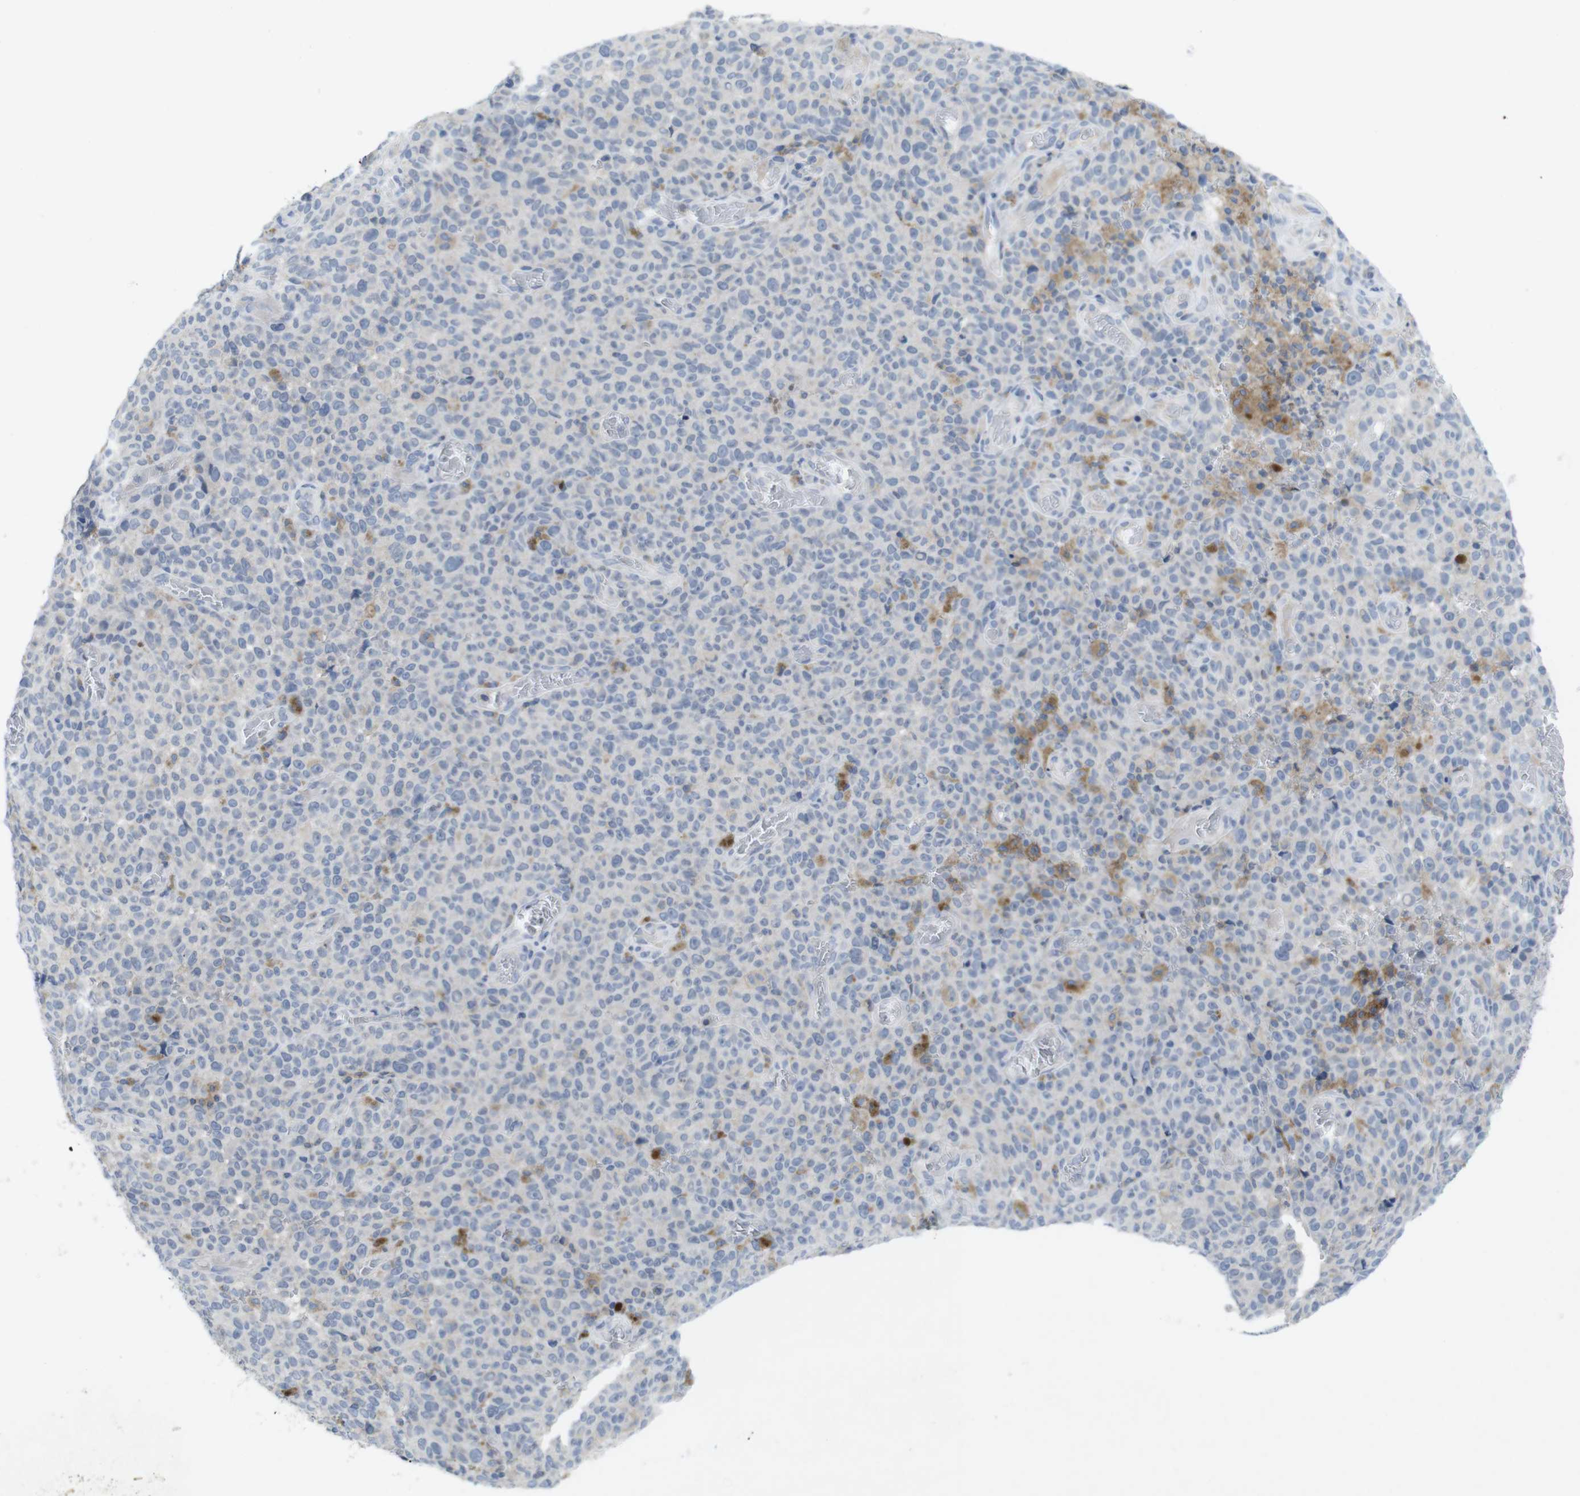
{"staining": {"intensity": "negative", "quantity": "none", "location": "none"}, "tissue": "melanoma", "cell_type": "Tumor cells", "image_type": "cancer", "snomed": [{"axis": "morphology", "description": "Malignant melanoma, NOS"}, {"axis": "topography", "description": "Skin"}], "caption": "A histopathology image of malignant melanoma stained for a protein shows no brown staining in tumor cells.", "gene": "SLAMF7", "patient": {"sex": "female", "age": 82}}